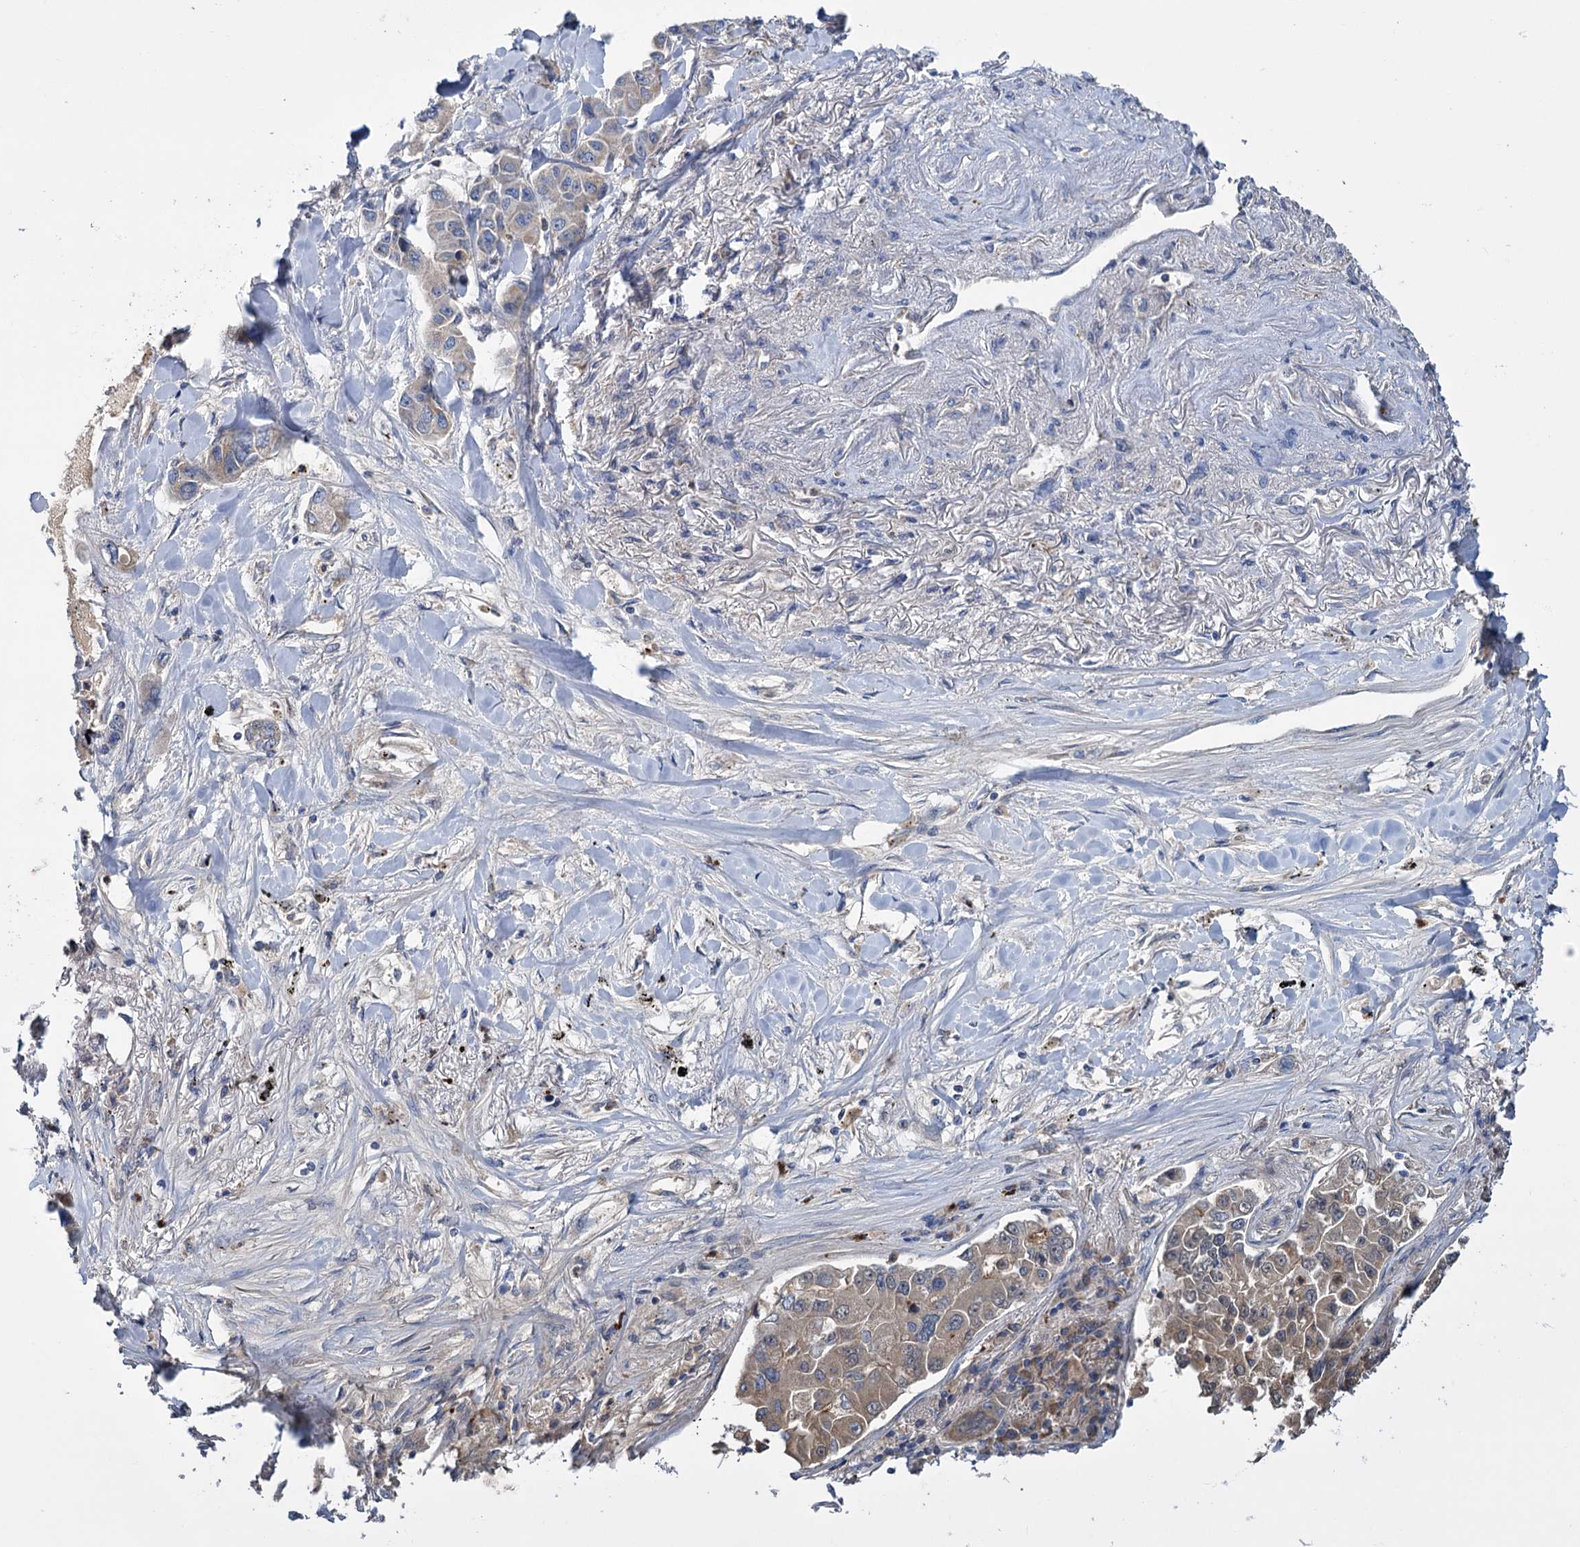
{"staining": {"intensity": "weak", "quantity": "<25%", "location": "cytoplasmic/membranous"}, "tissue": "lung cancer", "cell_type": "Tumor cells", "image_type": "cancer", "snomed": [{"axis": "morphology", "description": "Adenocarcinoma, NOS"}, {"axis": "topography", "description": "Lung"}], "caption": "Image shows no protein positivity in tumor cells of adenocarcinoma (lung) tissue.", "gene": "DYNC2H1", "patient": {"sex": "male", "age": 49}}